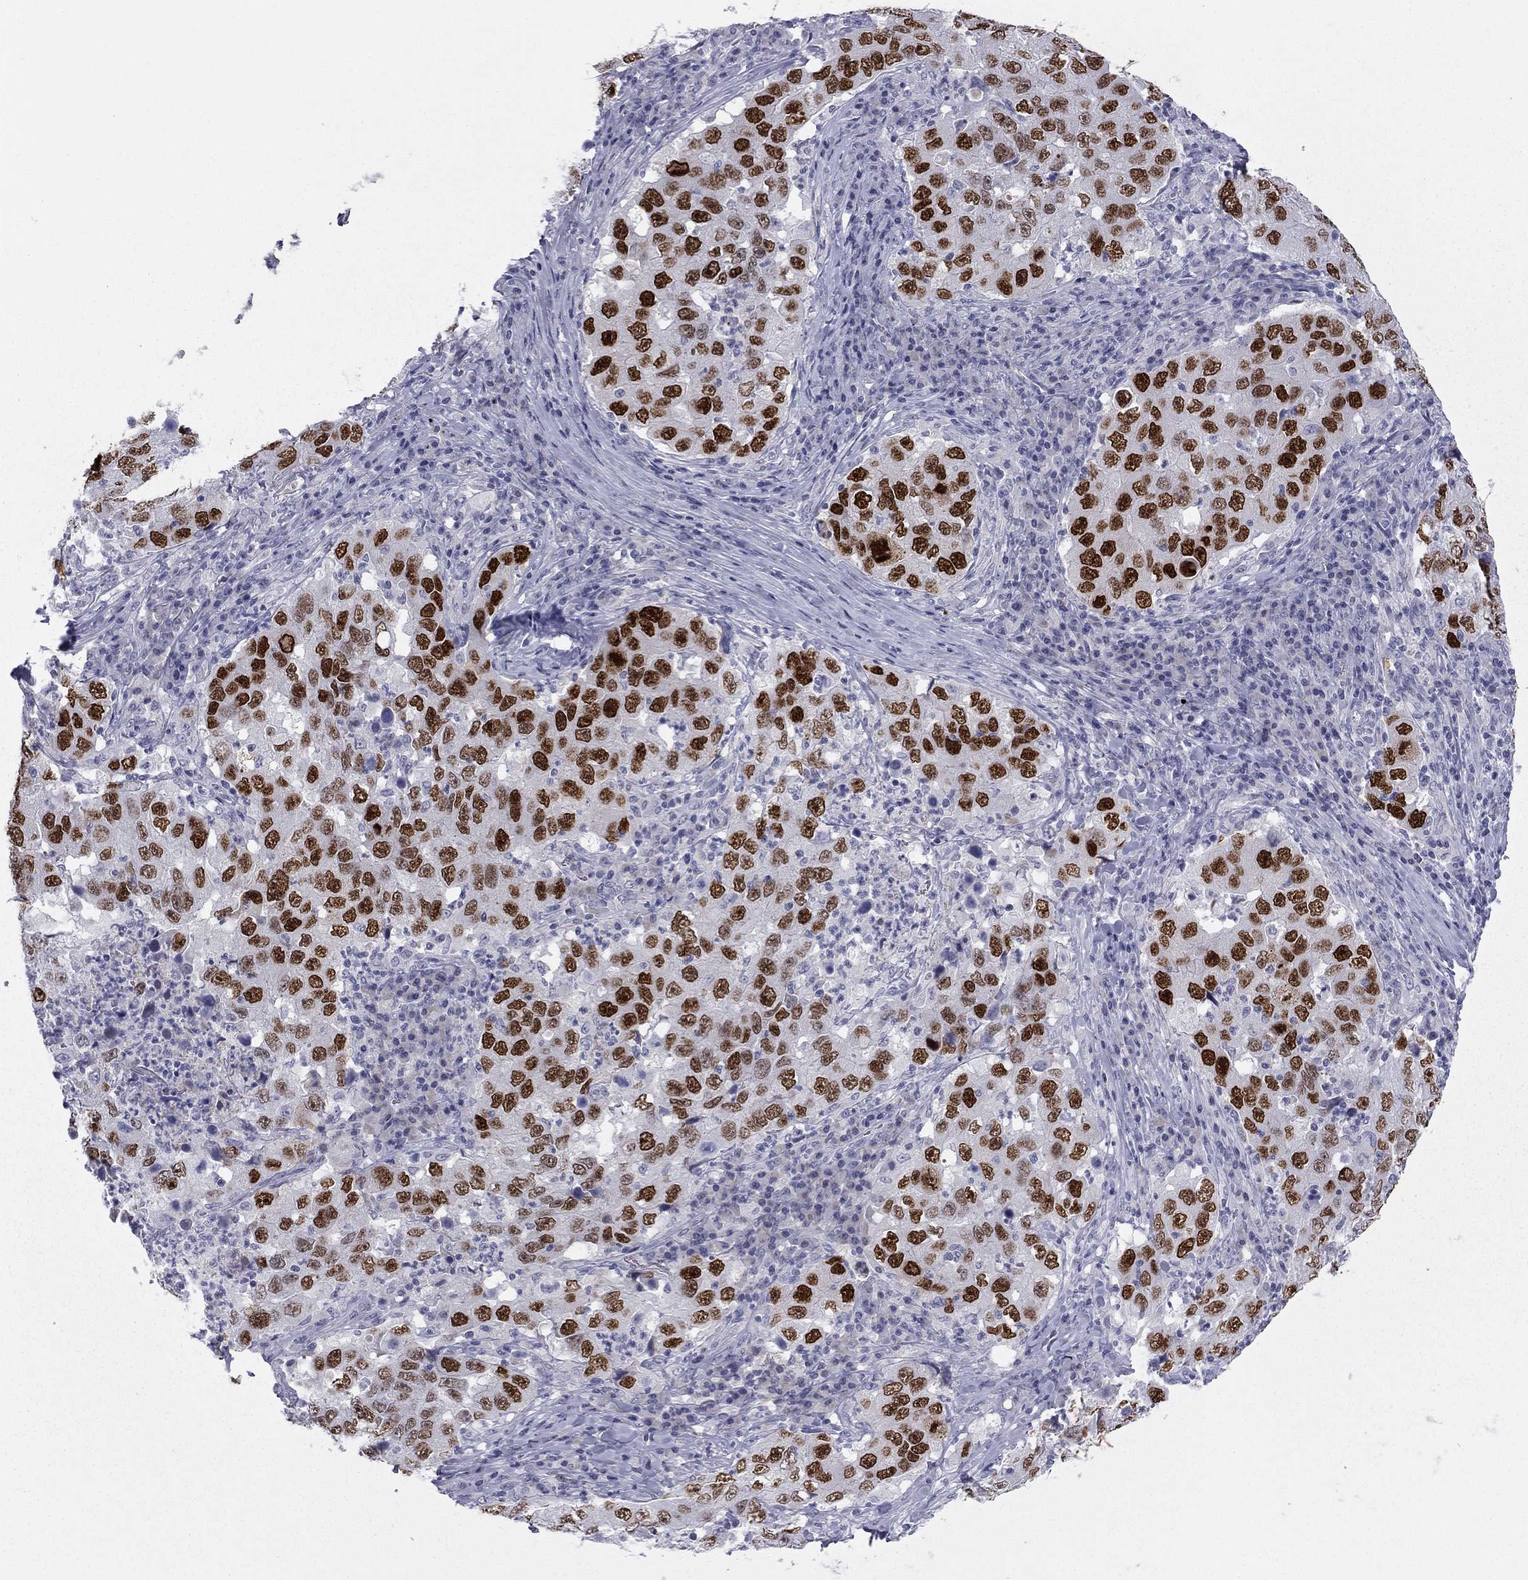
{"staining": {"intensity": "strong", "quantity": ">75%", "location": "nuclear"}, "tissue": "lung cancer", "cell_type": "Tumor cells", "image_type": "cancer", "snomed": [{"axis": "morphology", "description": "Adenocarcinoma, NOS"}, {"axis": "topography", "description": "Lung"}], "caption": "A histopathology image of human lung adenocarcinoma stained for a protein shows strong nuclear brown staining in tumor cells.", "gene": "TFAP2B", "patient": {"sex": "male", "age": 73}}